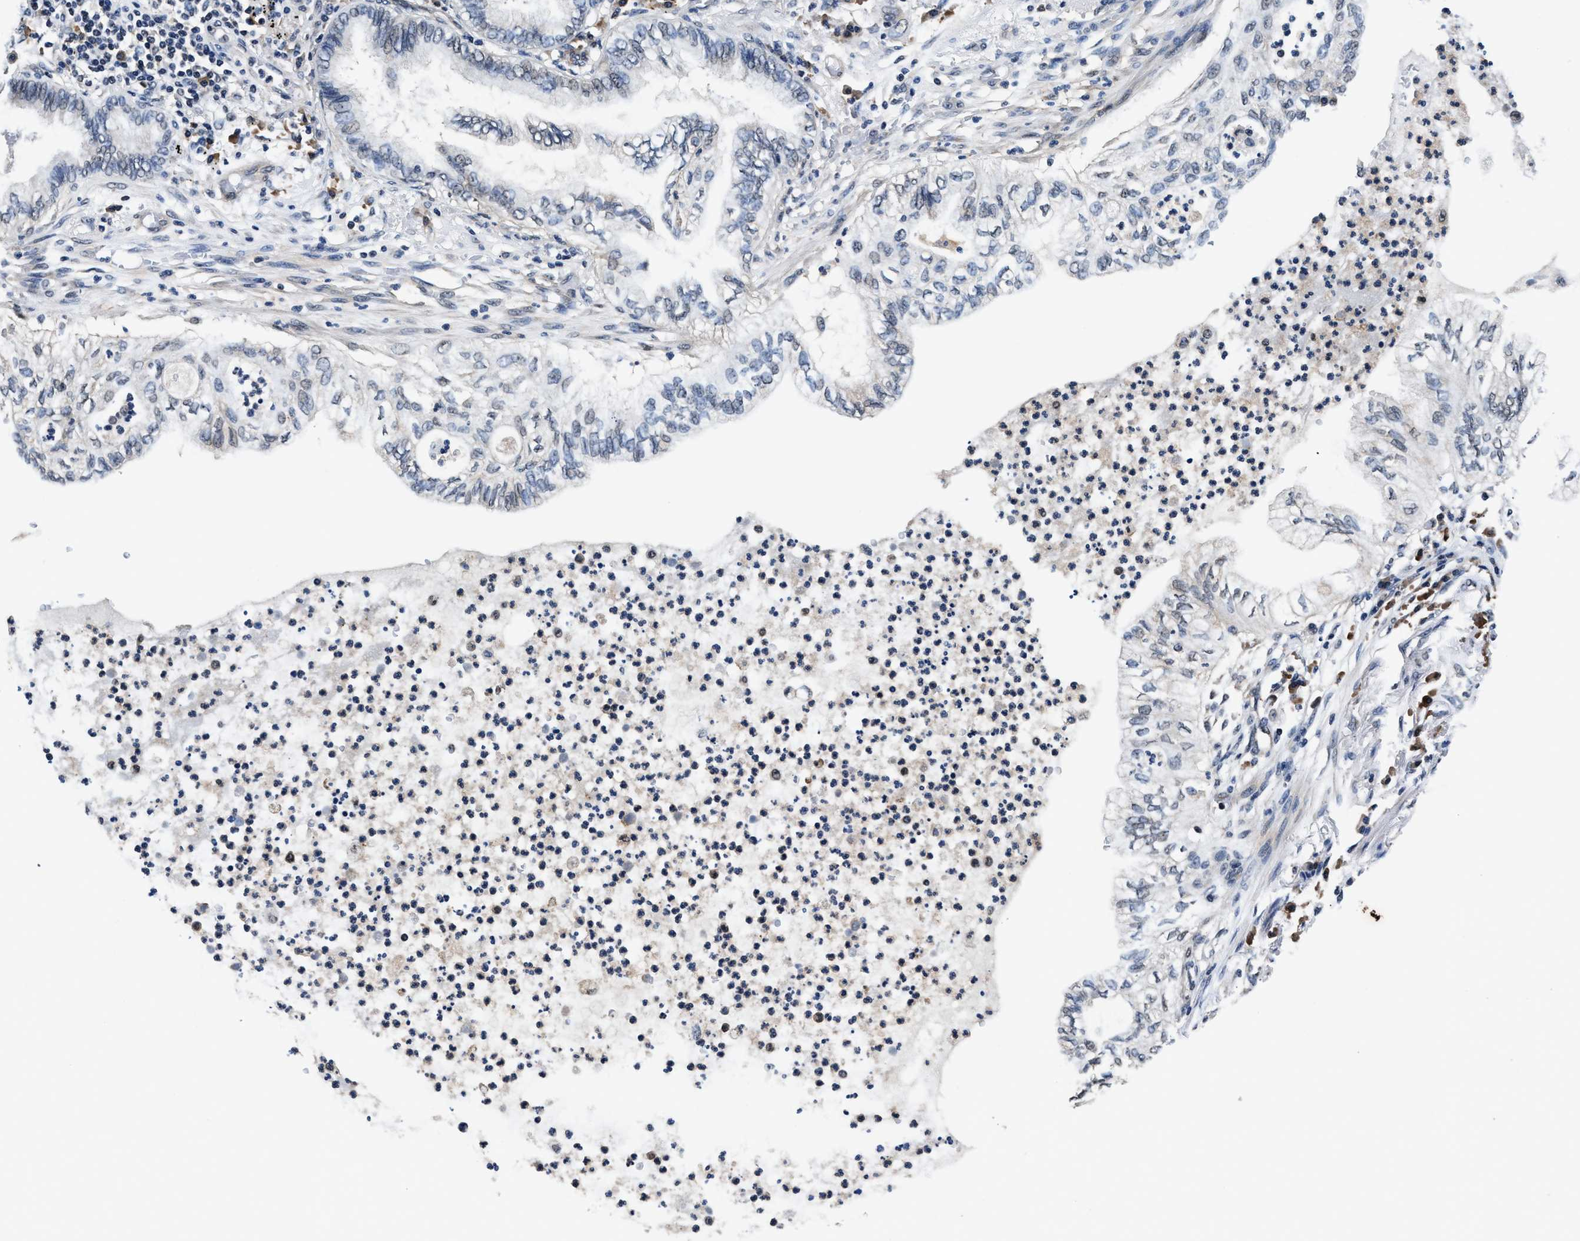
{"staining": {"intensity": "negative", "quantity": "none", "location": "none"}, "tissue": "lung cancer", "cell_type": "Tumor cells", "image_type": "cancer", "snomed": [{"axis": "morphology", "description": "Normal tissue, NOS"}, {"axis": "morphology", "description": "Adenocarcinoma, NOS"}, {"axis": "topography", "description": "Bronchus"}, {"axis": "topography", "description": "Lung"}], "caption": "This histopathology image is of lung cancer (adenocarcinoma) stained with IHC to label a protein in brown with the nuclei are counter-stained blue. There is no staining in tumor cells.", "gene": "USP16", "patient": {"sex": "female", "age": 70}}